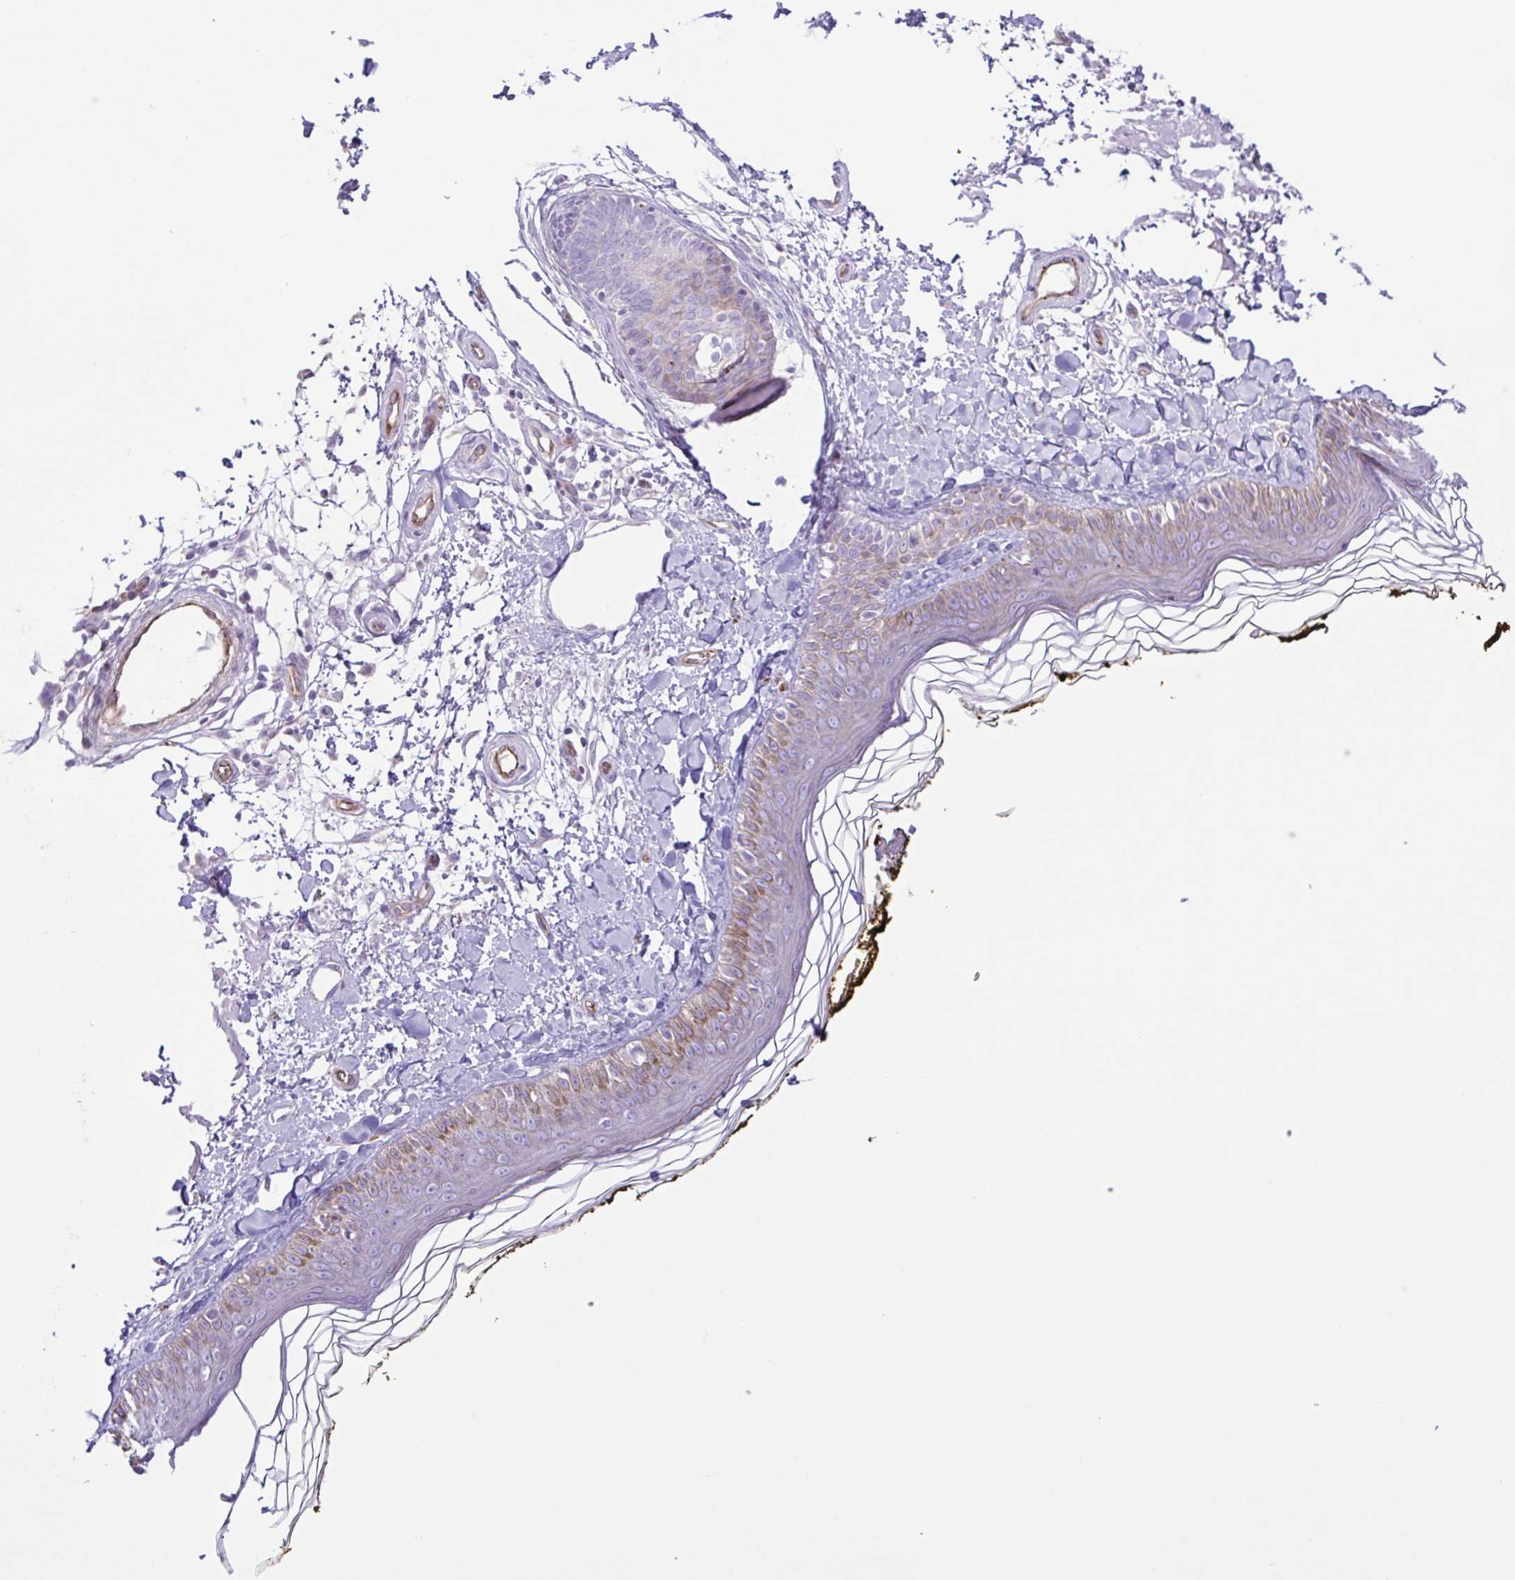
{"staining": {"intensity": "negative", "quantity": "none", "location": "none"}, "tissue": "skin", "cell_type": "Fibroblasts", "image_type": "normal", "snomed": [{"axis": "morphology", "description": "Normal tissue, NOS"}, {"axis": "topography", "description": "Skin"}], "caption": "DAB (3,3'-diaminobenzidine) immunohistochemical staining of normal human skin shows no significant positivity in fibroblasts.", "gene": "FLT1", "patient": {"sex": "male", "age": 76}}